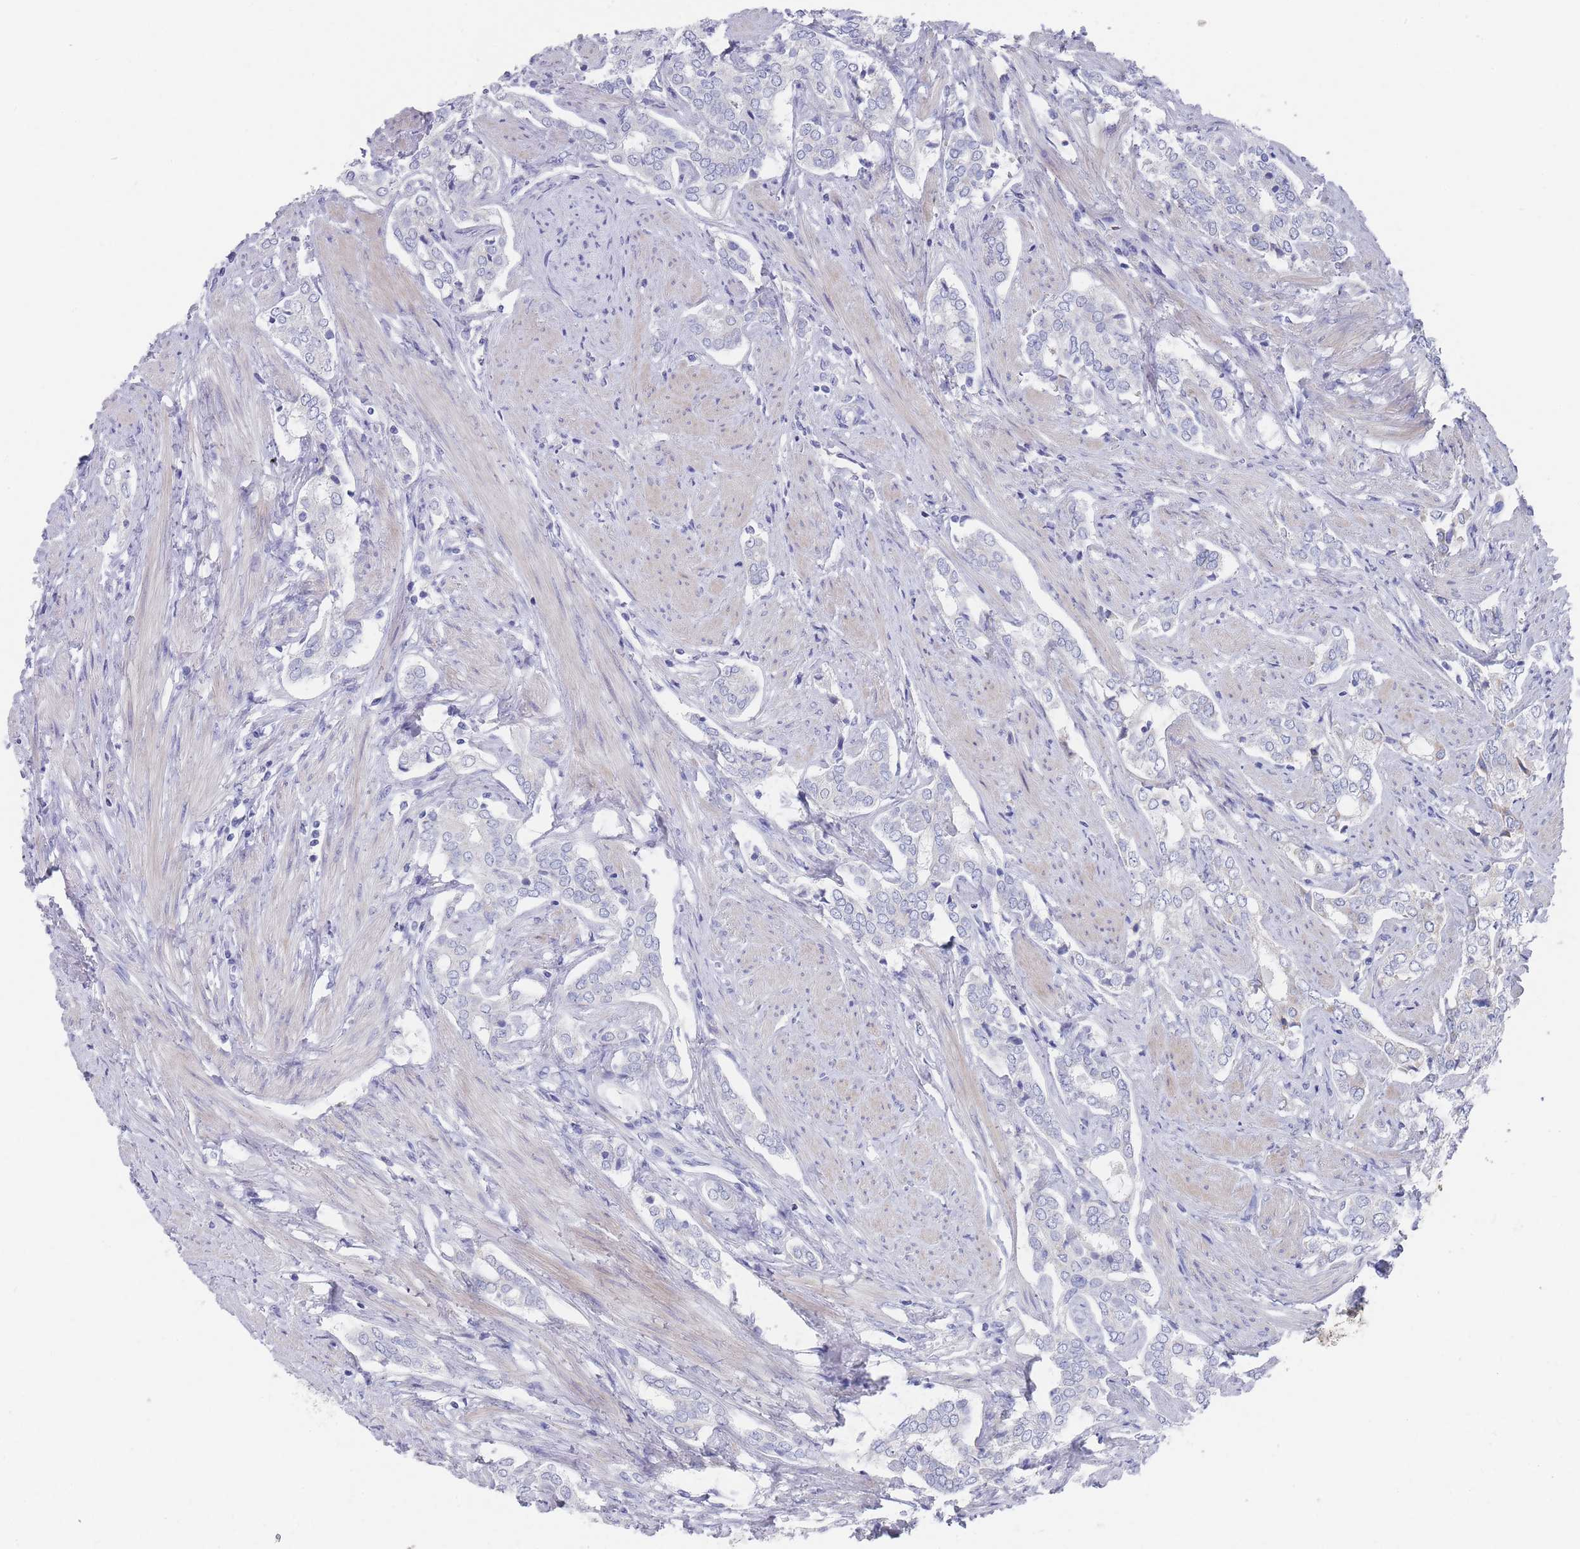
{"staining": {"intensity": "negative", "quantity": "none", "location": "none"}, "tissue": "prostate cancer", "cell_type": "Tumor cells", "image_type": "cancer", "snomed": [{"axis": "morphology", "description": "Adenocarcinoma, High grade"}, {"axis": "topography", "description": "Prostate"}], "caption": "A high-resolution micrograph shows immunohistochemistry (IHC) staining of prostate cancer, which exhibits no significant expression in tumor cells.", "gene": "SCCPDH", "patient": {"sex": "male", "age": 71}}